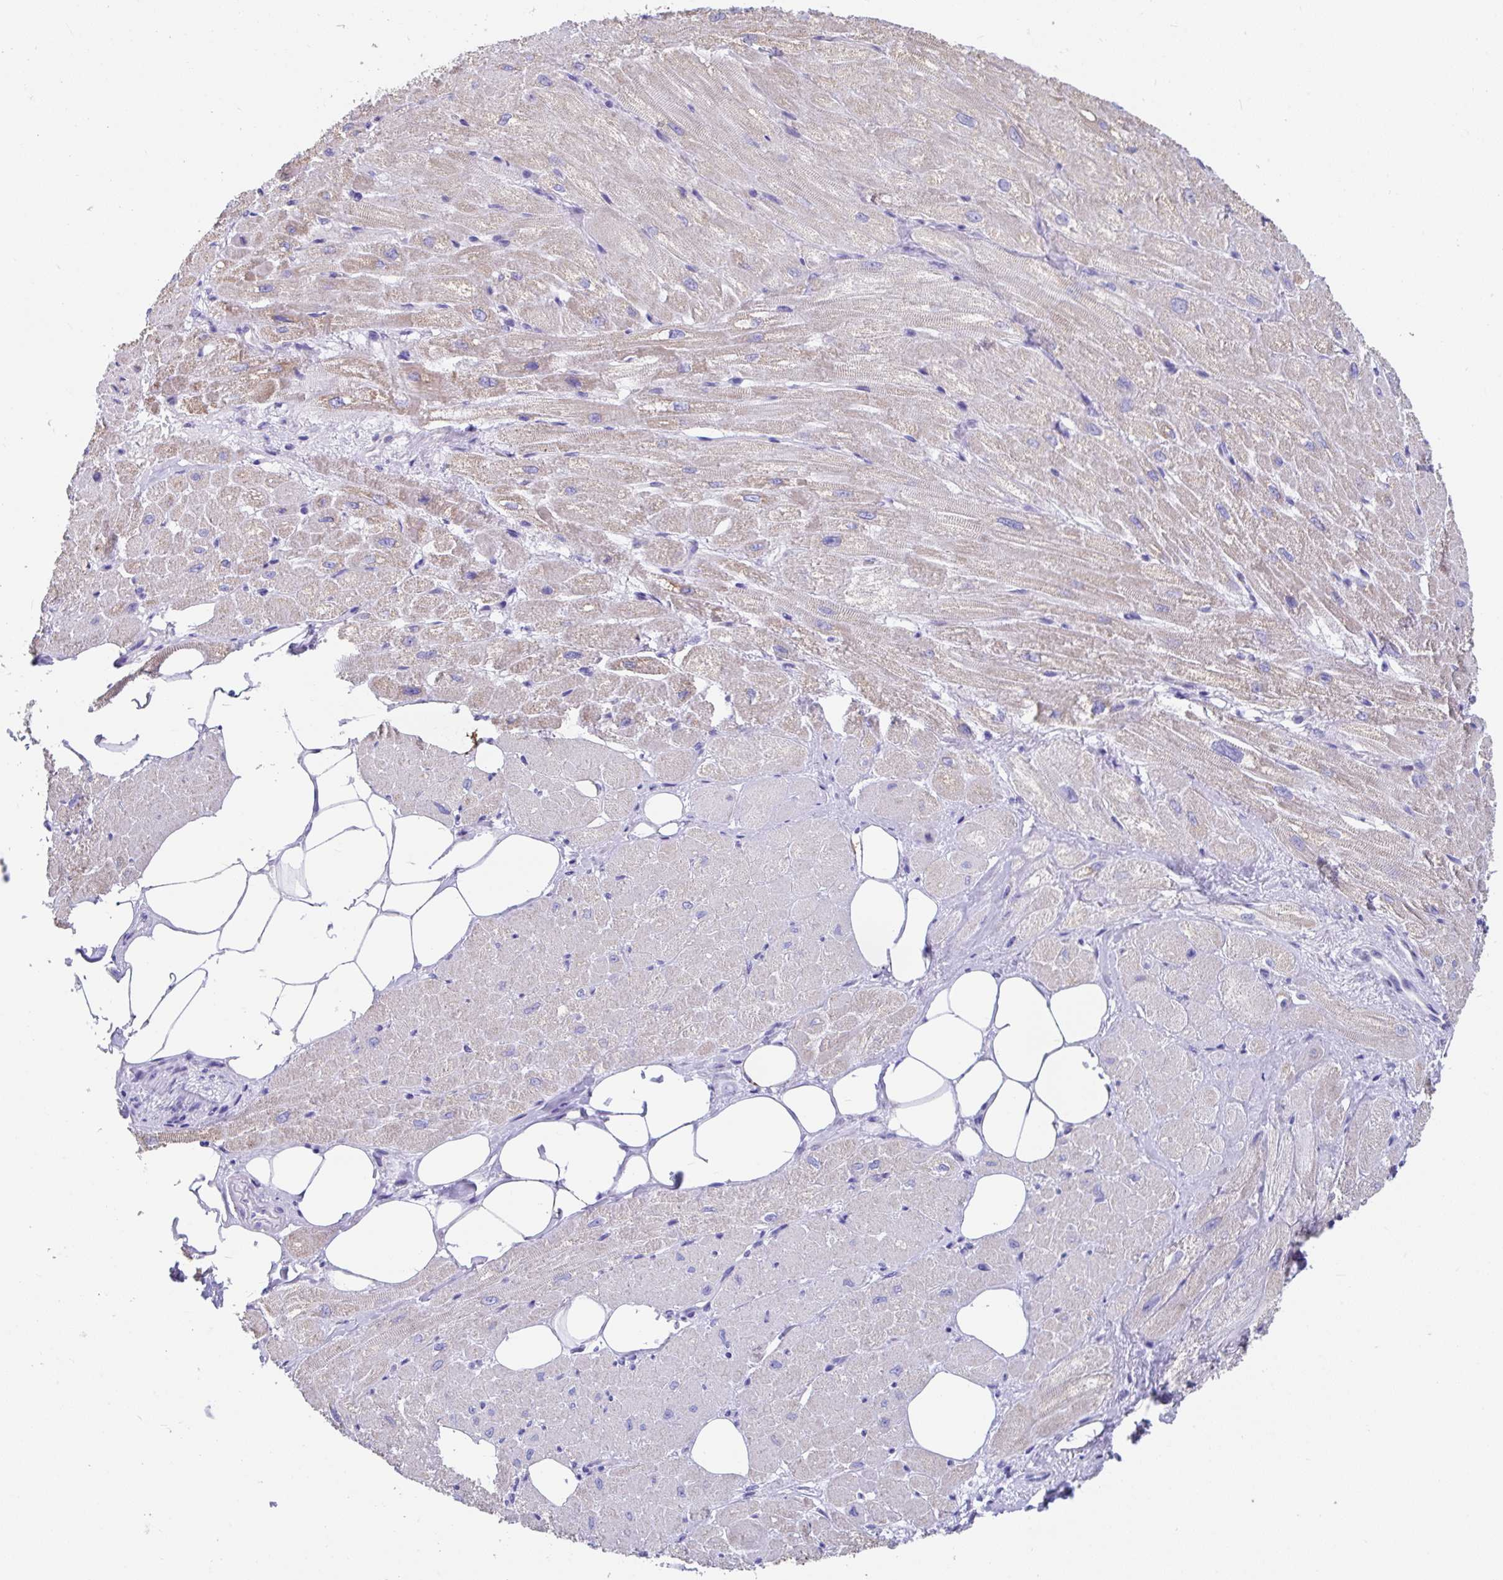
{"staining": {"intensity": "negative", "quantity": "none", "location": "none"}, "tissue": "heart muscle", "cell_type": "Cardiomyocytes", "image_type": "normal", "snomed": [{"axis": "morphology", "description": "Normal tissue, NOS"}, {"axis": "topography", "description": "Heart"}], "caption": "Micrograph shows no significant protein positivity in cardiomyocytes of unremarkable heart muscle. (DAB (3,3'-diaminobenzidine) immunohistochemistry, high magnification).", "gene": "CCSAP", "patient": {"sex": "male", "age": 62}}